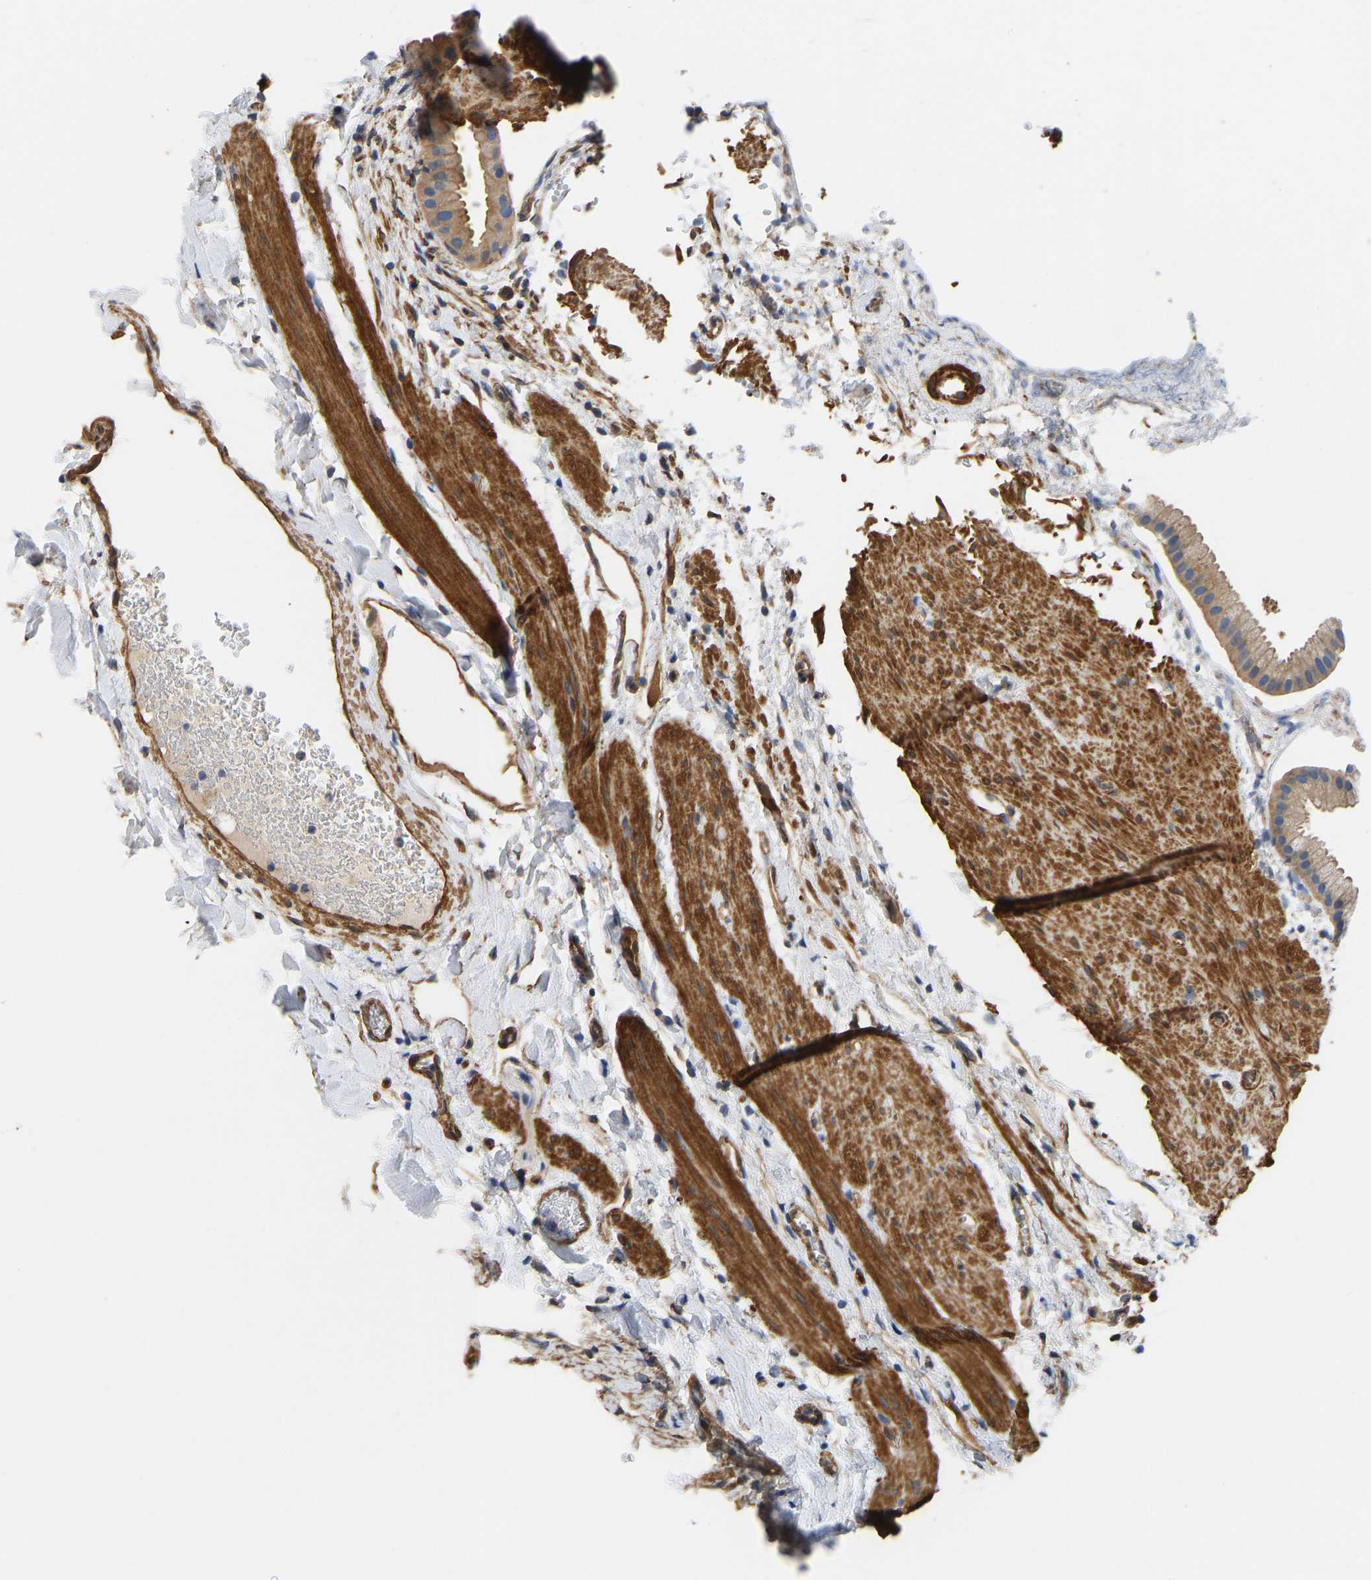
{"staining": {"intensity": "weak", "quantity": ">75%", "location": "cytoplasmic/membranous"}, "tissue": "gallbladder", "cell_type": "Glandular cells", "image_type": "normal", "snomed": [{"axis": "morphology", "description": "Normal tissue, NOS"}, {"axis": "topography", "description": "Gallbladder"}], "caption": "Immunohistochemistry histopathology image of unremarkable human gallbladder stained for a protein (brown), which demonstrates low levels of weak cytoplasmic/membranous expression in about >75% of glandular cells.", "gene": "ELMO2", "patient": {"sex": "female", "age": 64}}